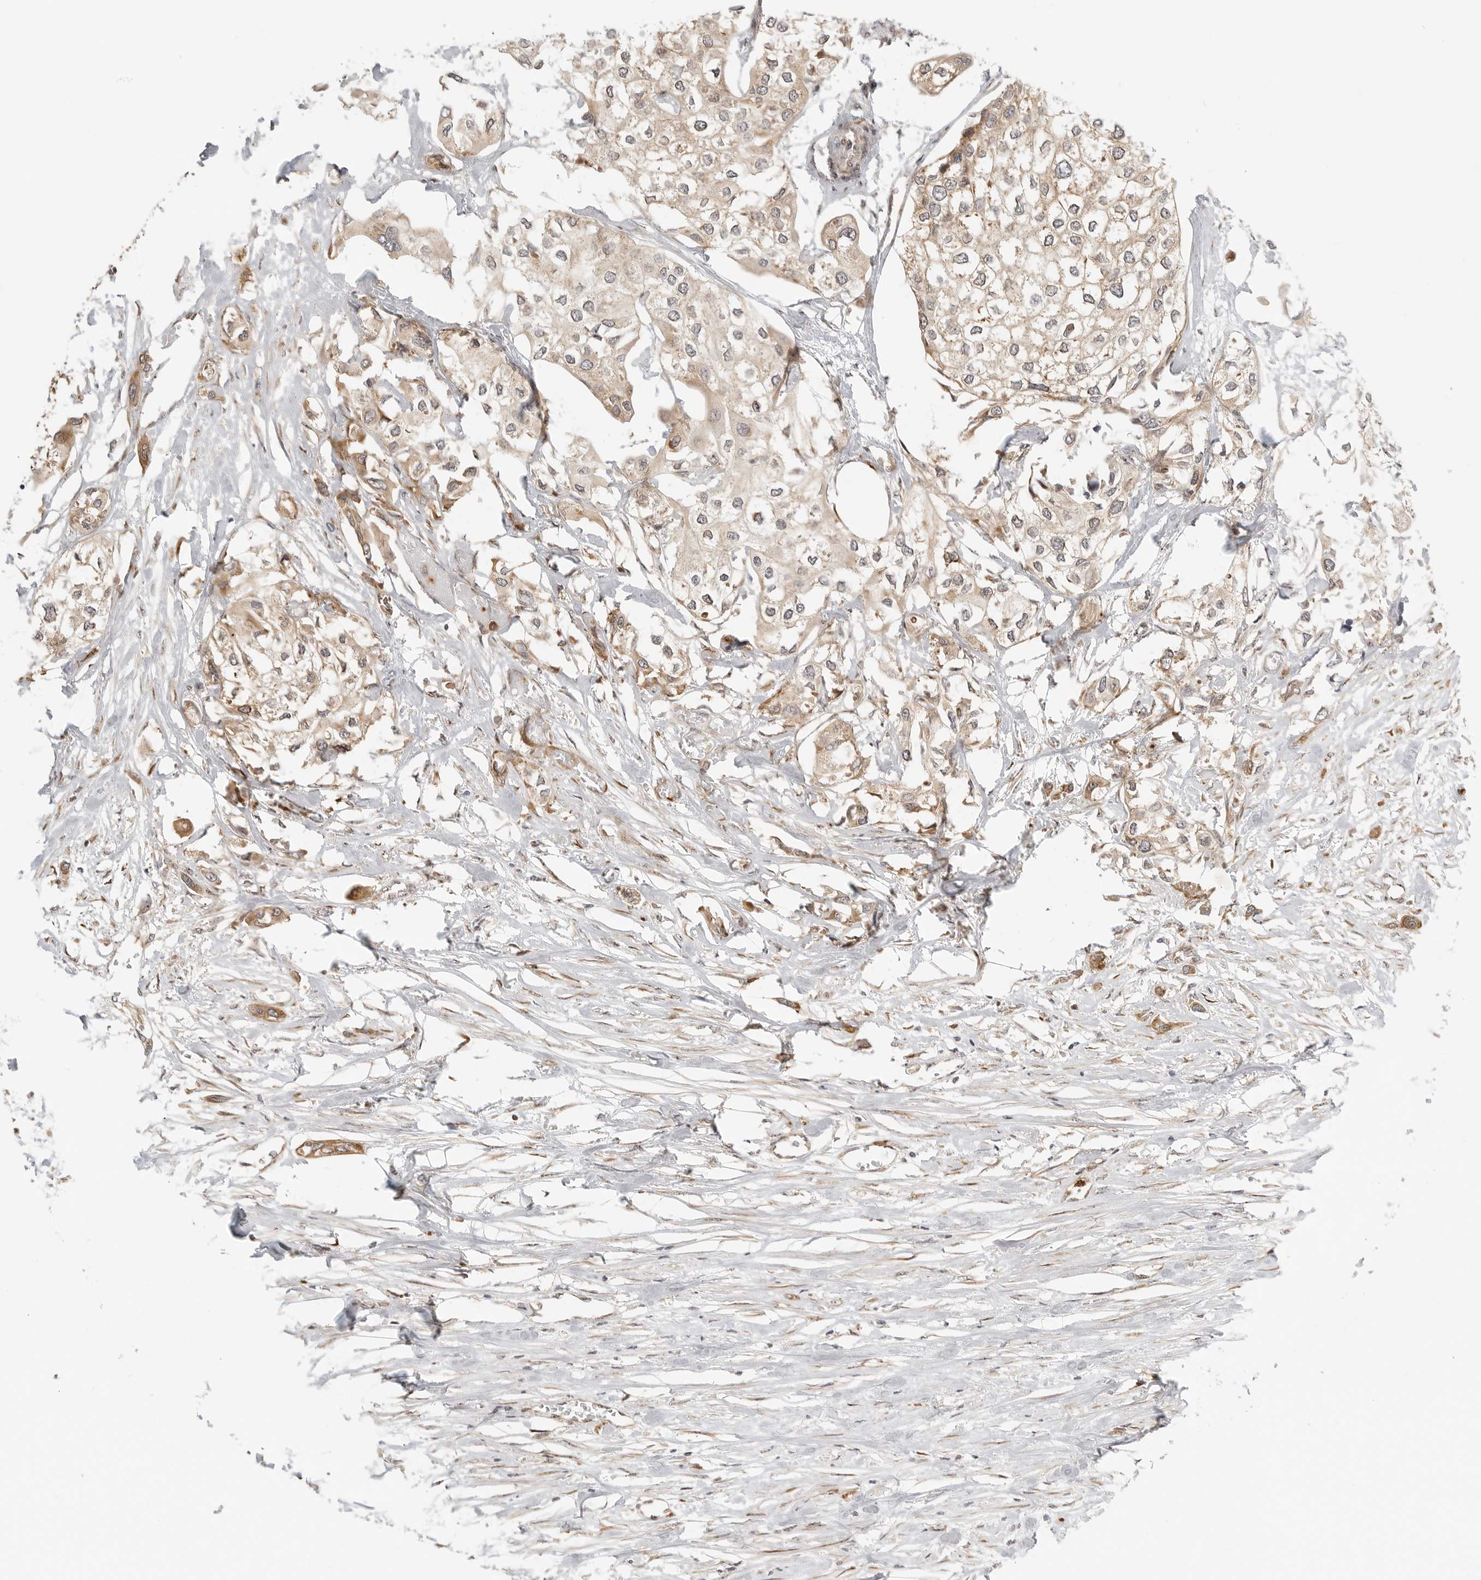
{"staining": {"intensity": "weak", "quantity": ">75%", "location": "cytoplasmic/membranous"}, "tissue": "urothelial cancer", "cell_type": "Tumor cells", "image_type": "cancer", "snomed": [{"axis": "morphology", "description": "Urothelial carcinoma, High grade"}, {"axis": "topography", "description": "Urinary bladder"}], "caption": "Weak cytoplasmic/membranous staining for a protein is seen in about >75% of tumor cells of urothelial cancer using immunohistochemistry (IHC).", "gene": "DSCC1", "patient": {"sex": "male", "age": 64}}